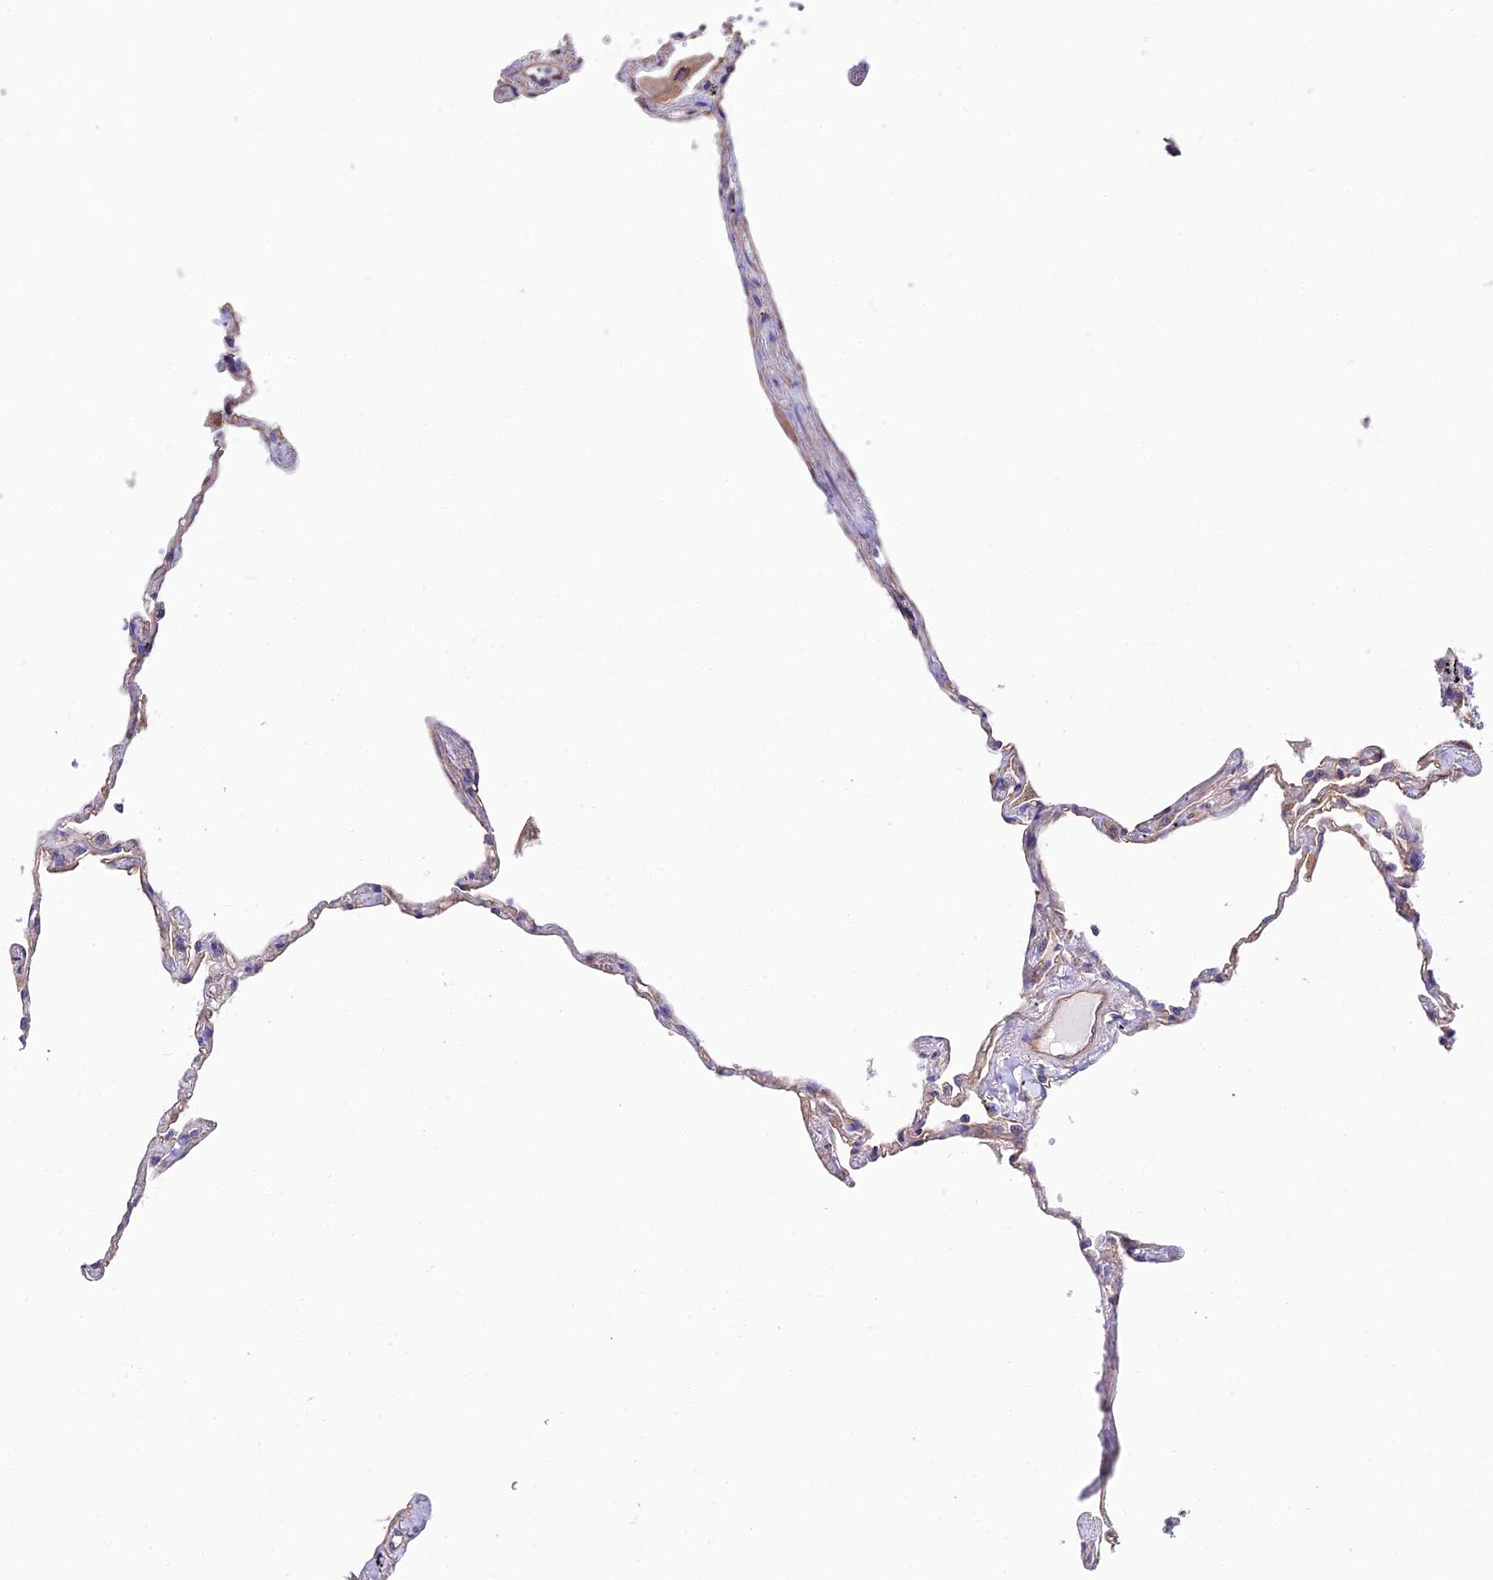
{"staining": {"intensity": "moderate", "quantity": "<25%", "location": "cytoplasmic/membranous"}, "tissue": "lung", "cell_type": "Alveolar cells", "image_type": "normal", "snomed": [{"axis": "morphology", "description": "Normal tissue, NOS"}, {"axis": "topography", "description": "Lung"}], "caption": "Immunohistochemical staining of normal human lung shows <25% levels of moderate cytoplasmic/membranous protein staining in approximately <25% of alveolar cells. (Brightfield microscopy of DAB IHC at high magnification).", "gene": "QRFP", "patient": {"sex": "female", "age": 67}}